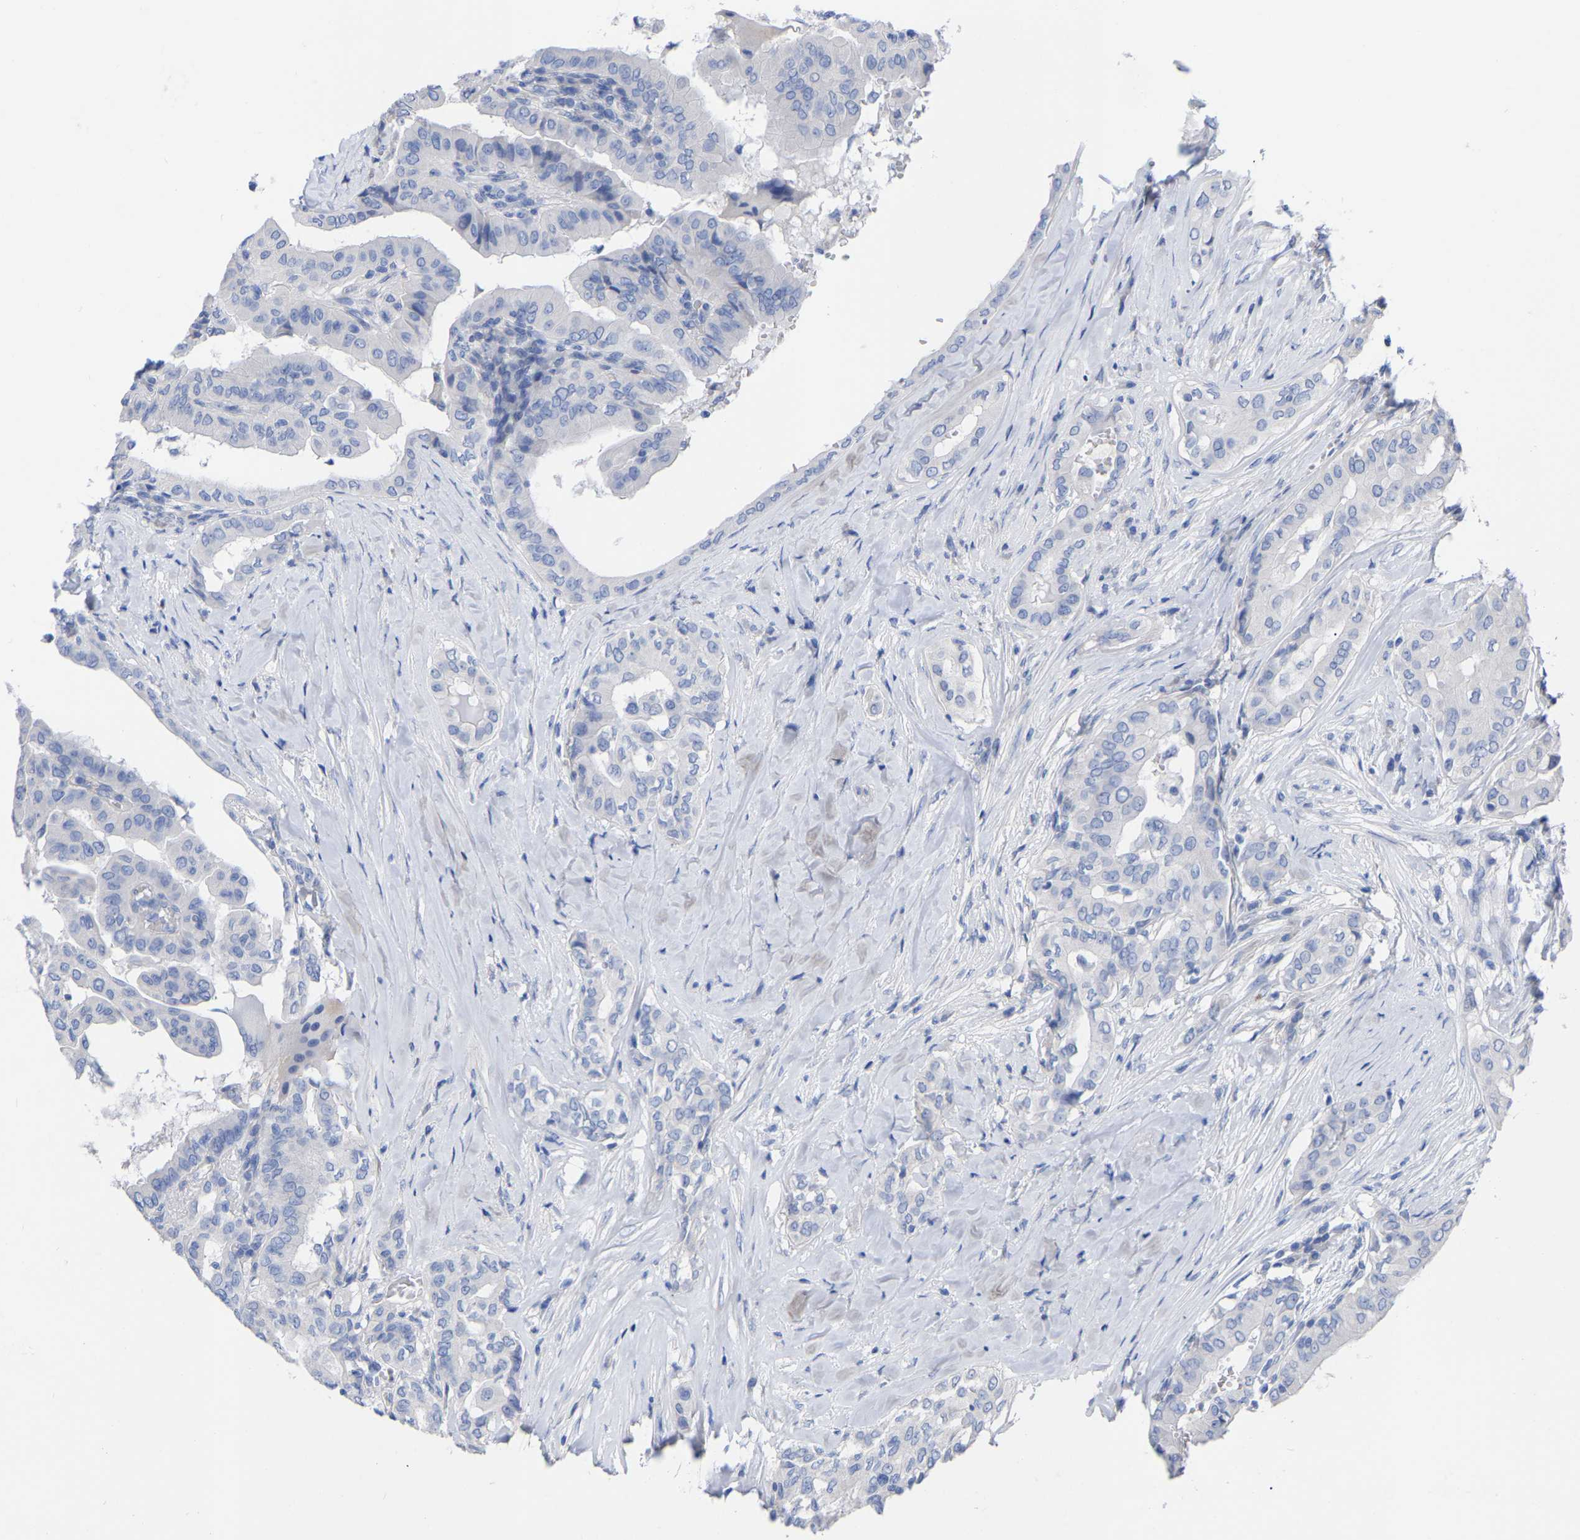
{"staining": {"intensity": "negative", "quantity": "none", "location": "none"}, "tissue": "thyroid cancer", "cell_type": "Tumor cells", "image_type": "cancer", "snomed": [{"axis": "morphology", "description": "Papillary adenocarcinoma, NOS"}, {"axis": "topography", "description": "Thyroid gland"}], "caption": "This is an immunohistochemistry (IHC) photomicrograph of thyroid cancer (papillary adenocarcinoma). There is no staining in tumor cells.", "gene": "HAPLN1", "patient": {"sex": "male", "age": 33}}